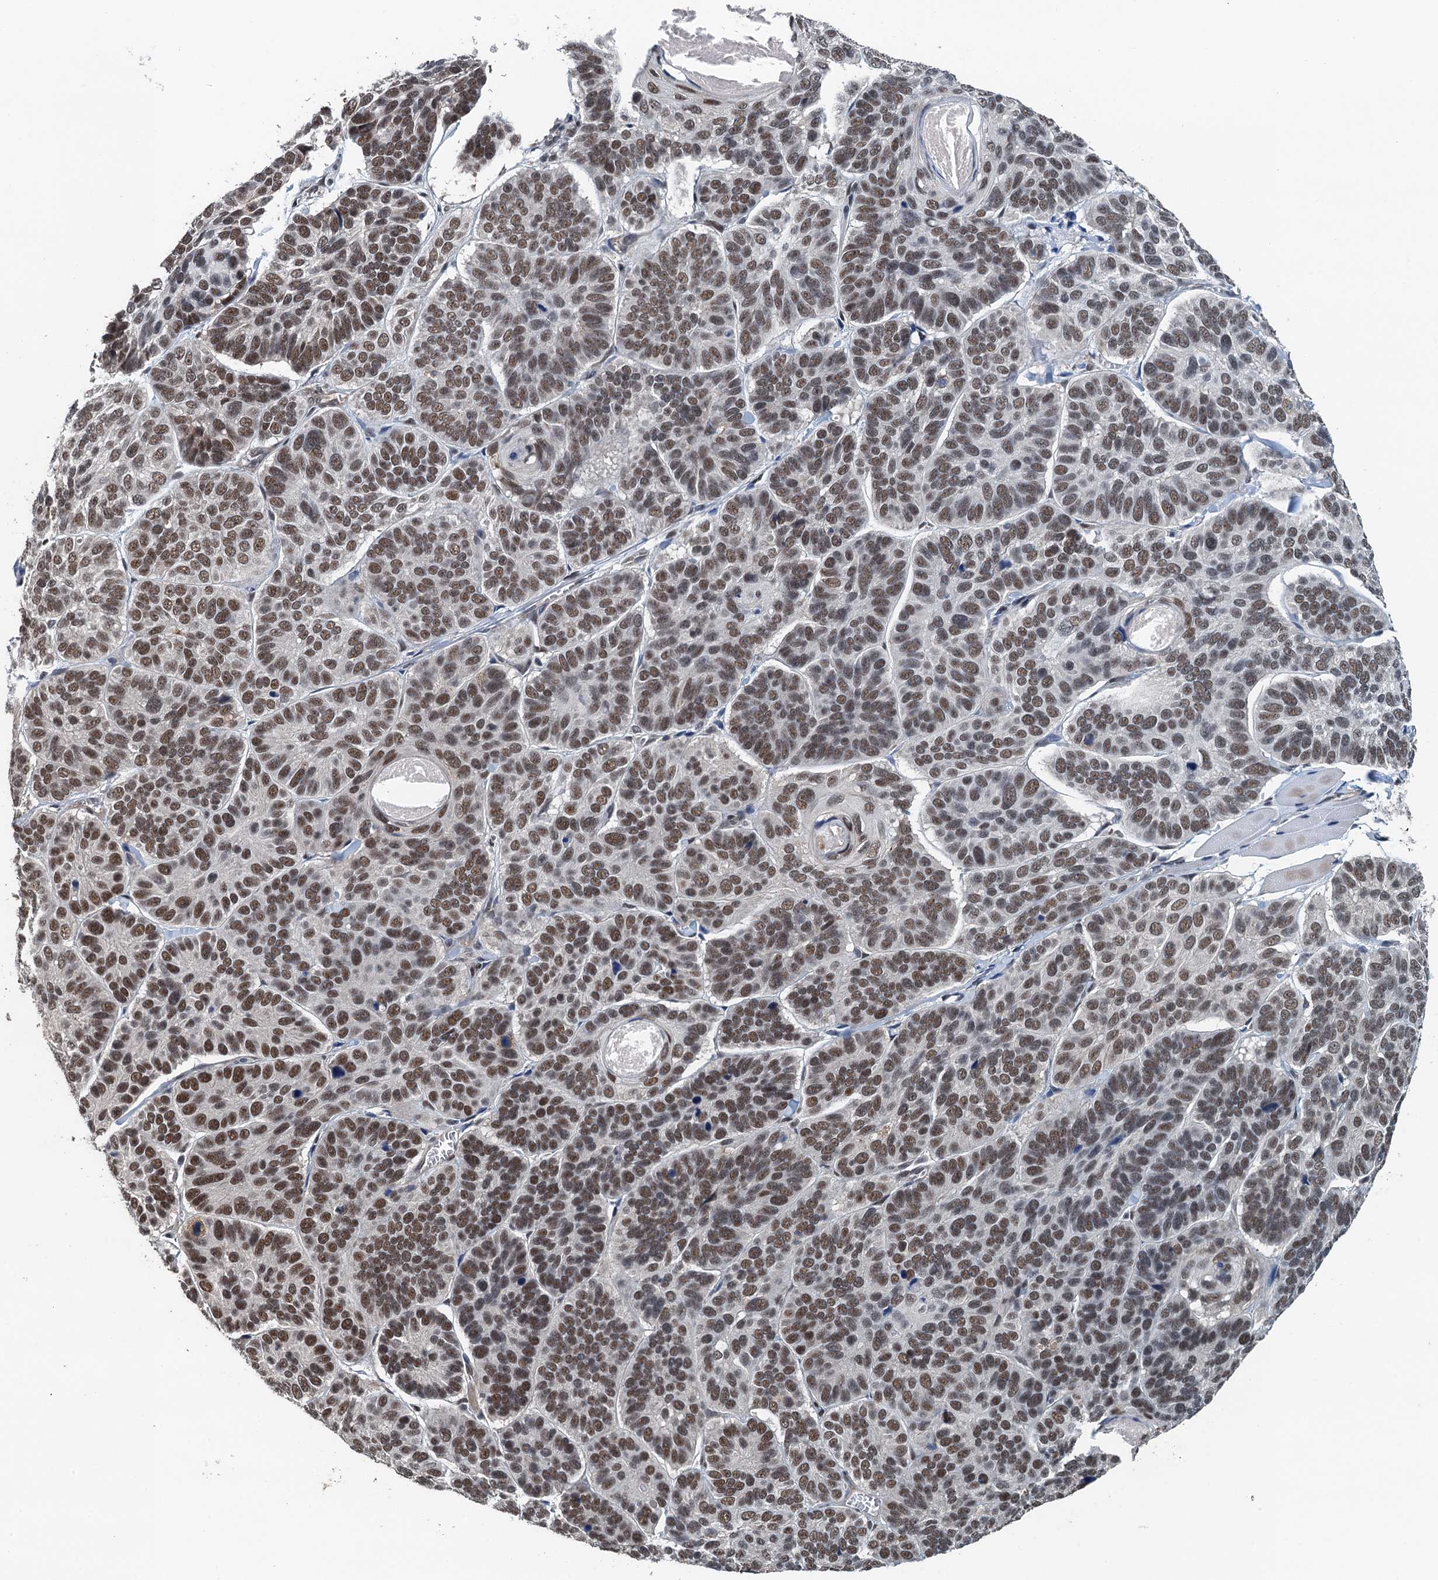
{"staining": {"intensity": "moderate", "quantity": ">75%", "location": "nuclear"}, "tissue": "skin cancer", "cell_type": "Tumor cells", "image_type": "cancer", "snomed": [{"axis": "morphology", "description": "Basal cell carcinoma"}, {"axis": "topography", "description": "Skin"}], "caption": "High-power microscopy captured an IHC micrograph of skin basal cell carcinoma, revealing moderate nuclear staining in about >75% of tumor cells.", "gene": "MTA3", "patient": {"sex": "male", "age": 62}}